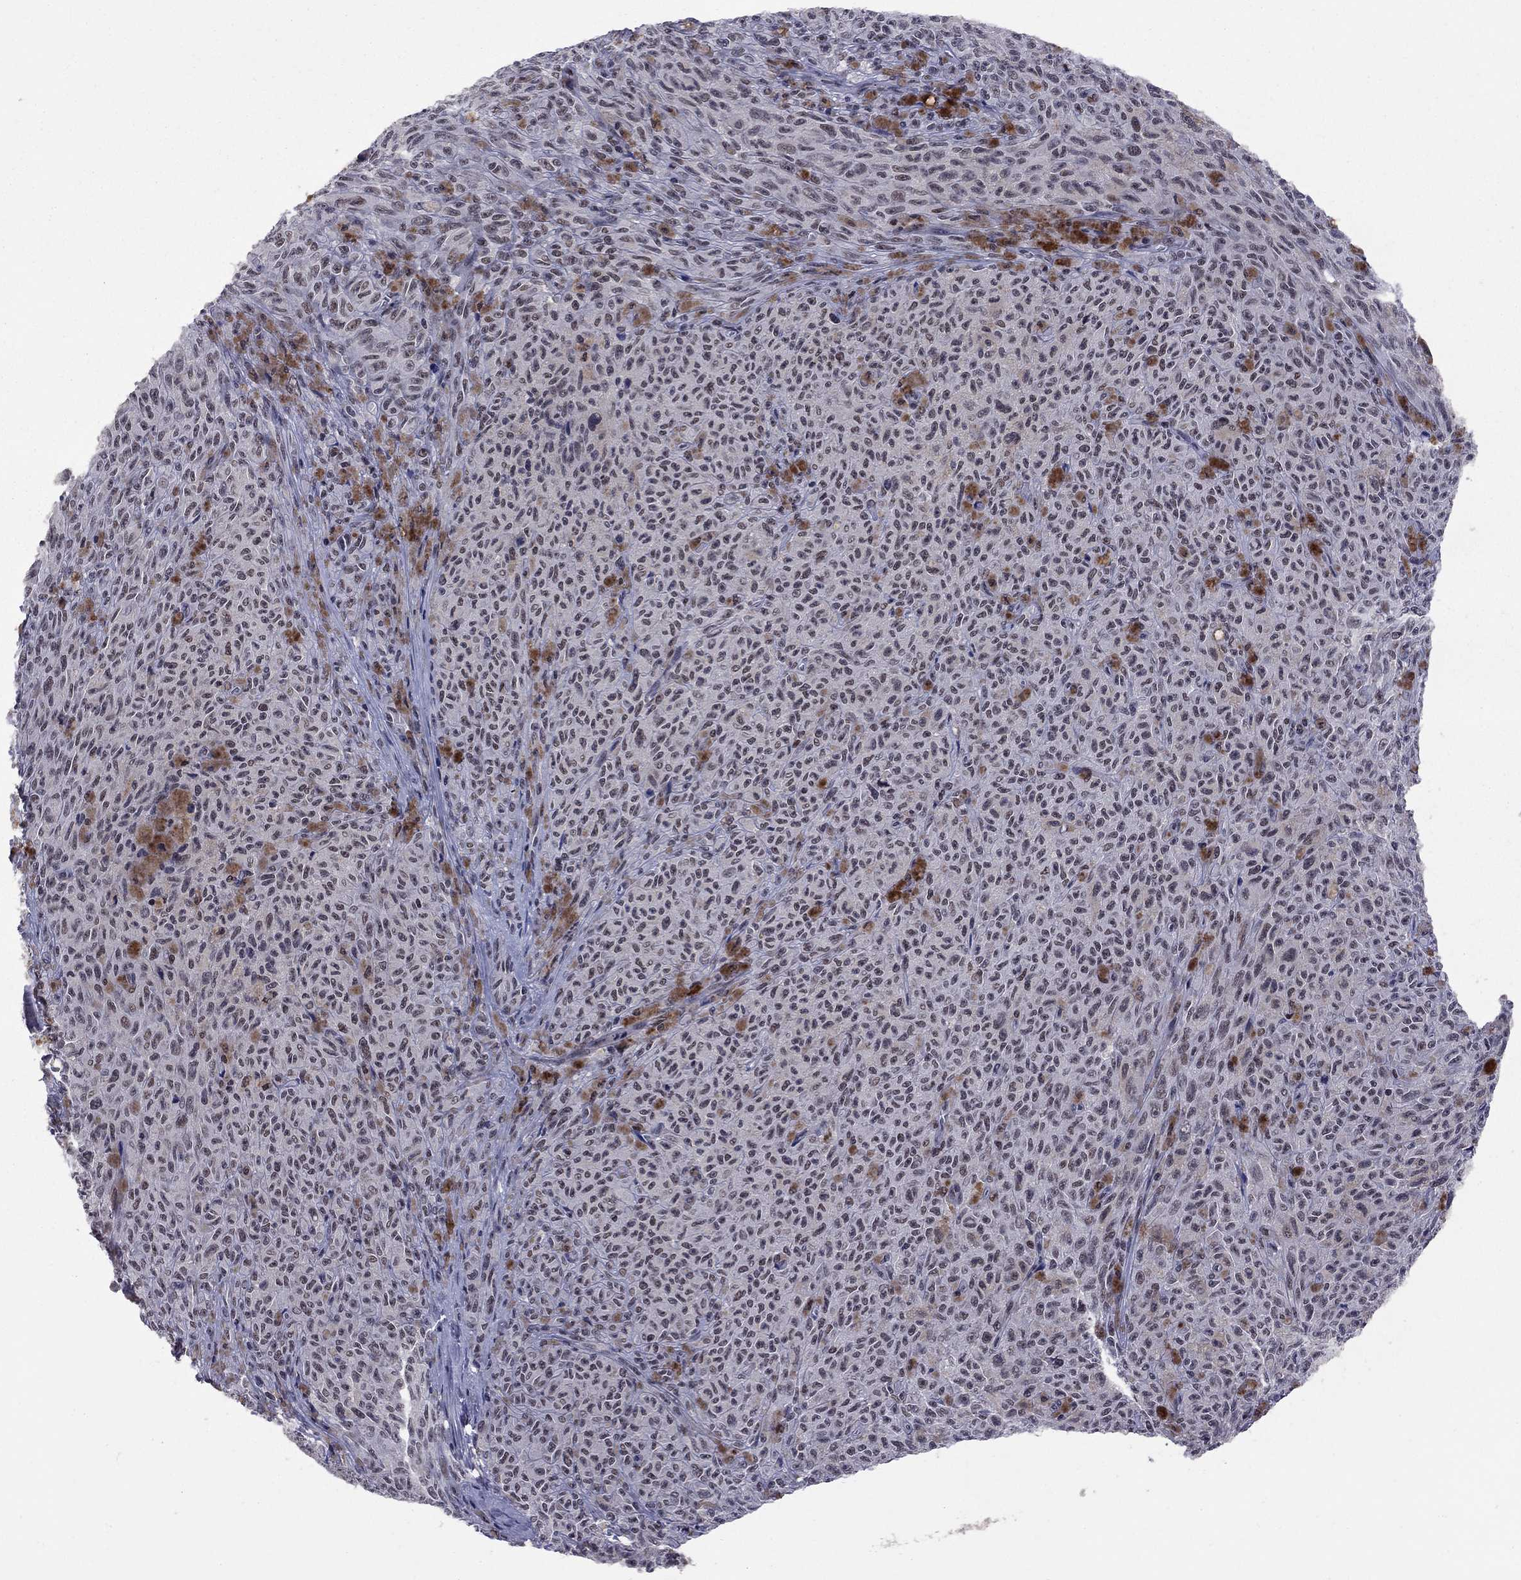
{"staining": {"intensity": "weak", "quantity": "<25%", "location": "nuclear"}, "tissue": "melanoma", "cell_type": "Tumor cells", "image_type": "cancer", "snomed": [{"axis": "morphology", "description": "Malignant melanoma, NOS"}, {"axis": "topography", "description": "Skin"}], "caption": "Melanoma was stained to show a protein in brown. There is no significant positivity in tumor cells. (Immunohistochemistry (ihc), brightfield microscopy, high magnification).", "gene": "TAF9", "patient": {"sex": "female", "age": 82}}